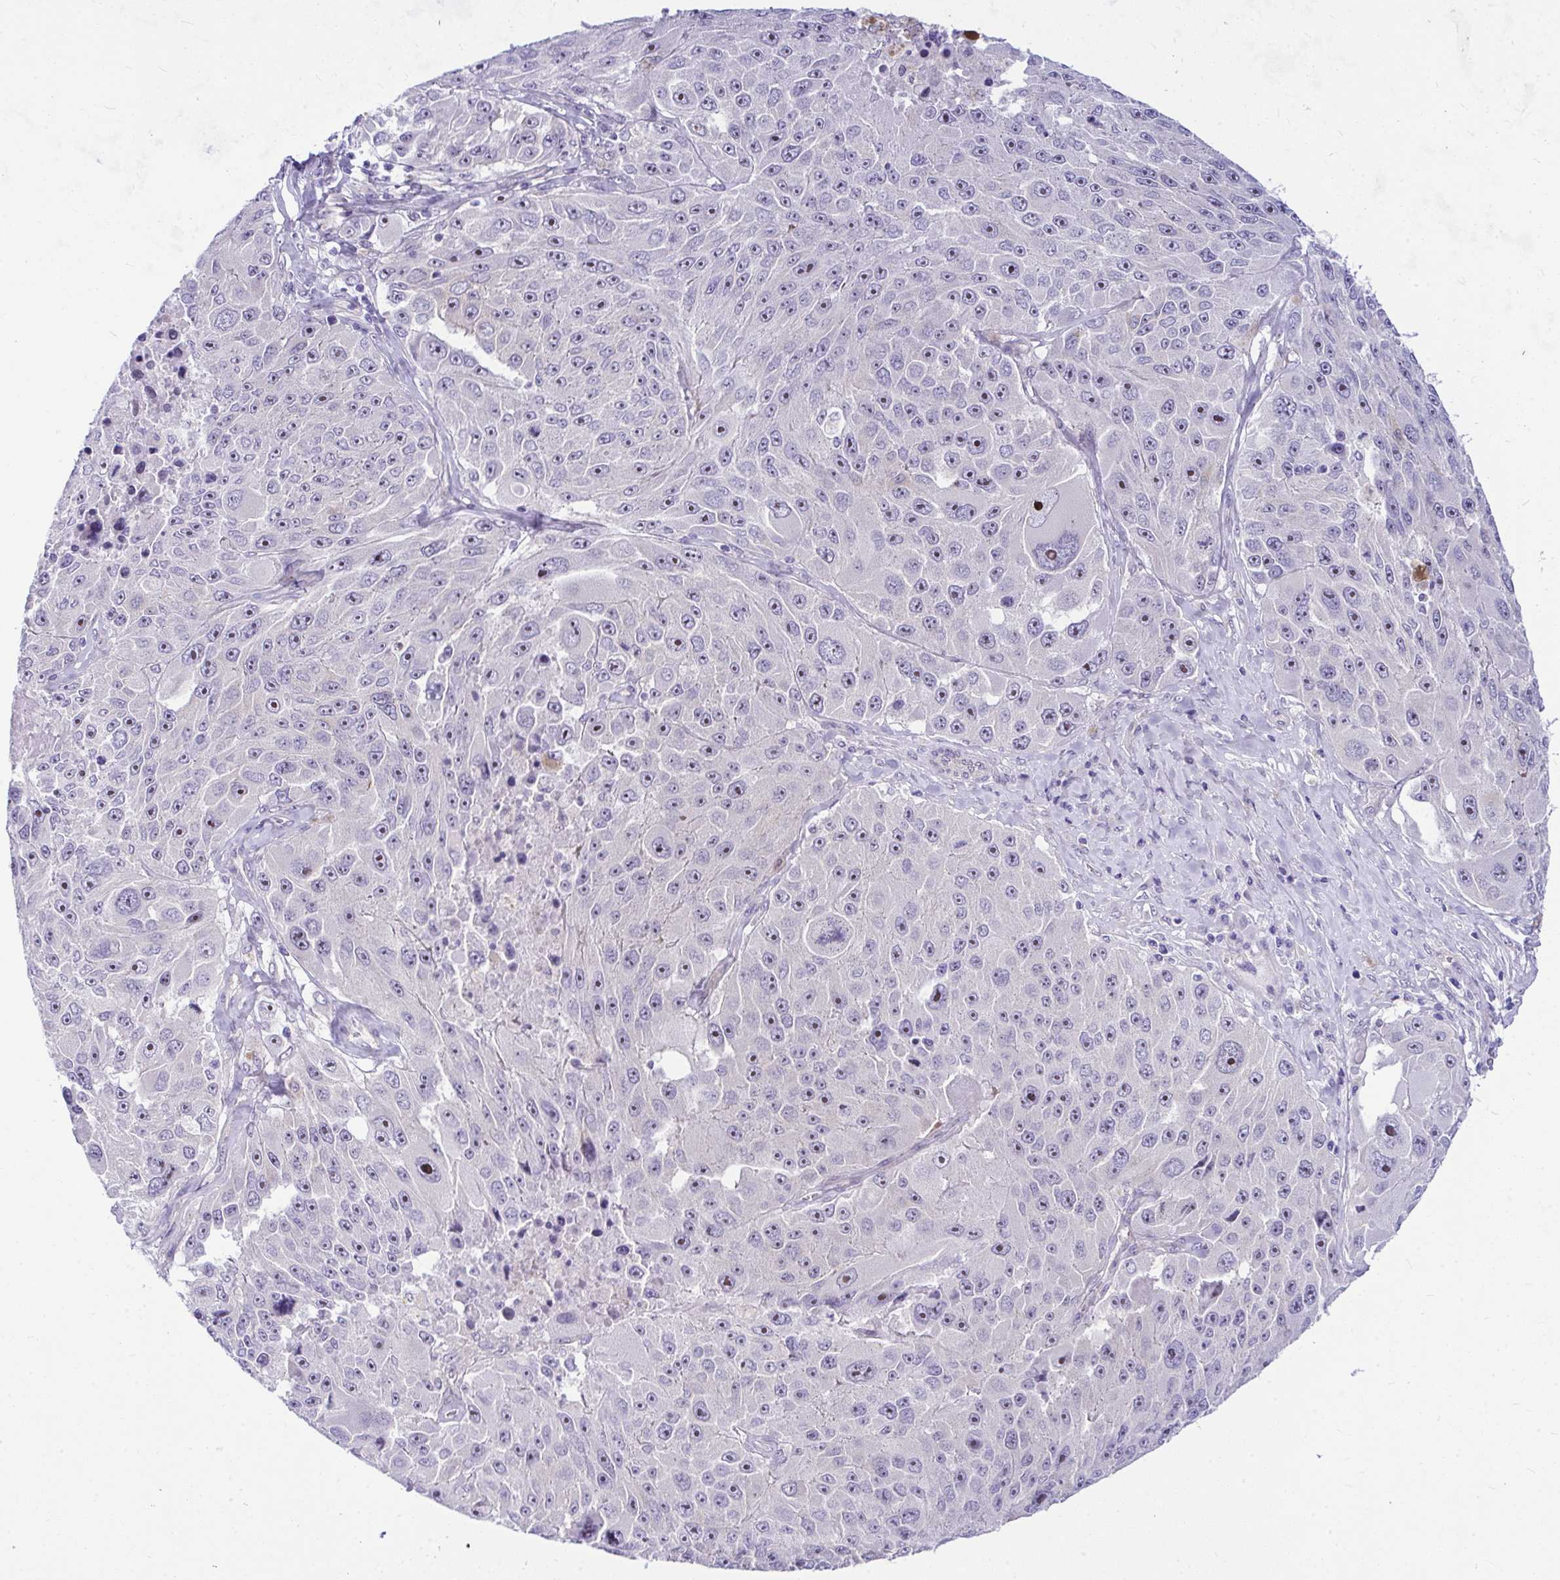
{"staining": {"intensity": "moderate", "quantity": "25%-75%", "location": "nuclear"}, "tissue": "melanoma", "cell_type": "Tumor cells", "image_type": "cancer", "snomed": [{"axis": "morphology", "description": "Malignant melanoma, Metastatic site"}, {"axis": "topography", "description": "Lymph node"}], "caption": "Tumor cells reveal medium levels of moderate nuclear staining in approximately 25%-75% of cells in human malignant melanoma (metastatic site). (brown staining indicates protein expression, while blue staining denotes nuclei).", "gene": "NFXL1", "patient": {"sex": "male", "age": 62}}